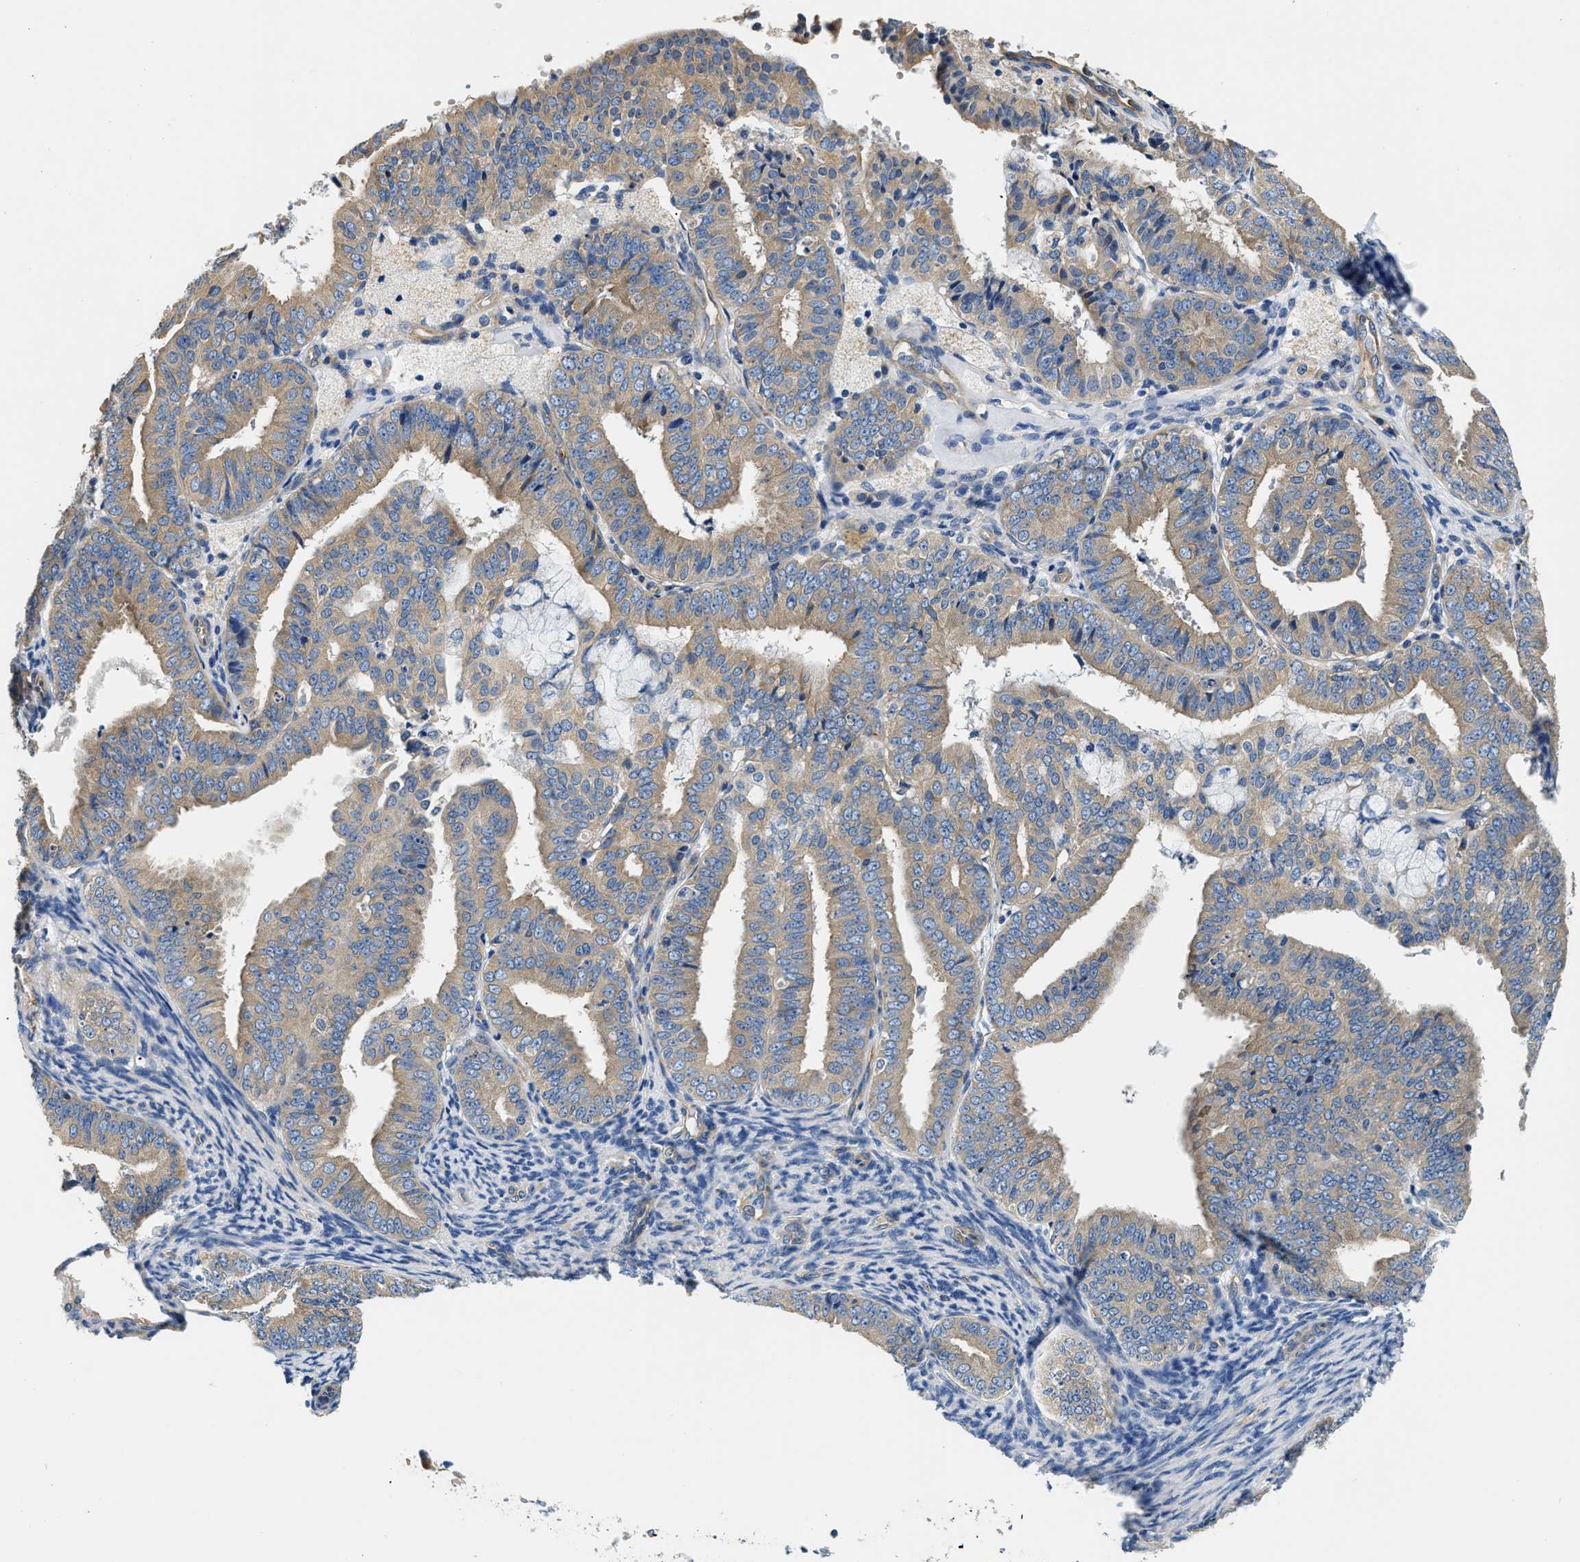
{"staining": {"intensity": "moderate", "quantity": "25%-75%", "location": "cytoplasmic/membranous"}, "tissue": "endometrial cancer", "cell_type": "Tumor cells", "image_type": "cancer", "snomed": [{"axis": "morphology", "description": "Adenocarcinoma, NOS"}, {"axis": "topography", "description": "Endometrium"}], "caption": "DAB (3,3'-diaminobenzidine) immunohistochemical staining of human endometrial cancer displays moderate cytoplasmic/membranous protein positivity in about 25%-75% of tumor cells. (DAB (3,3'-diaminobenzidine) = brown stain, brightfield microscopy at high magnification).", "gene": "CSDE1", "patient": {"sex": "female", "age": 63}}